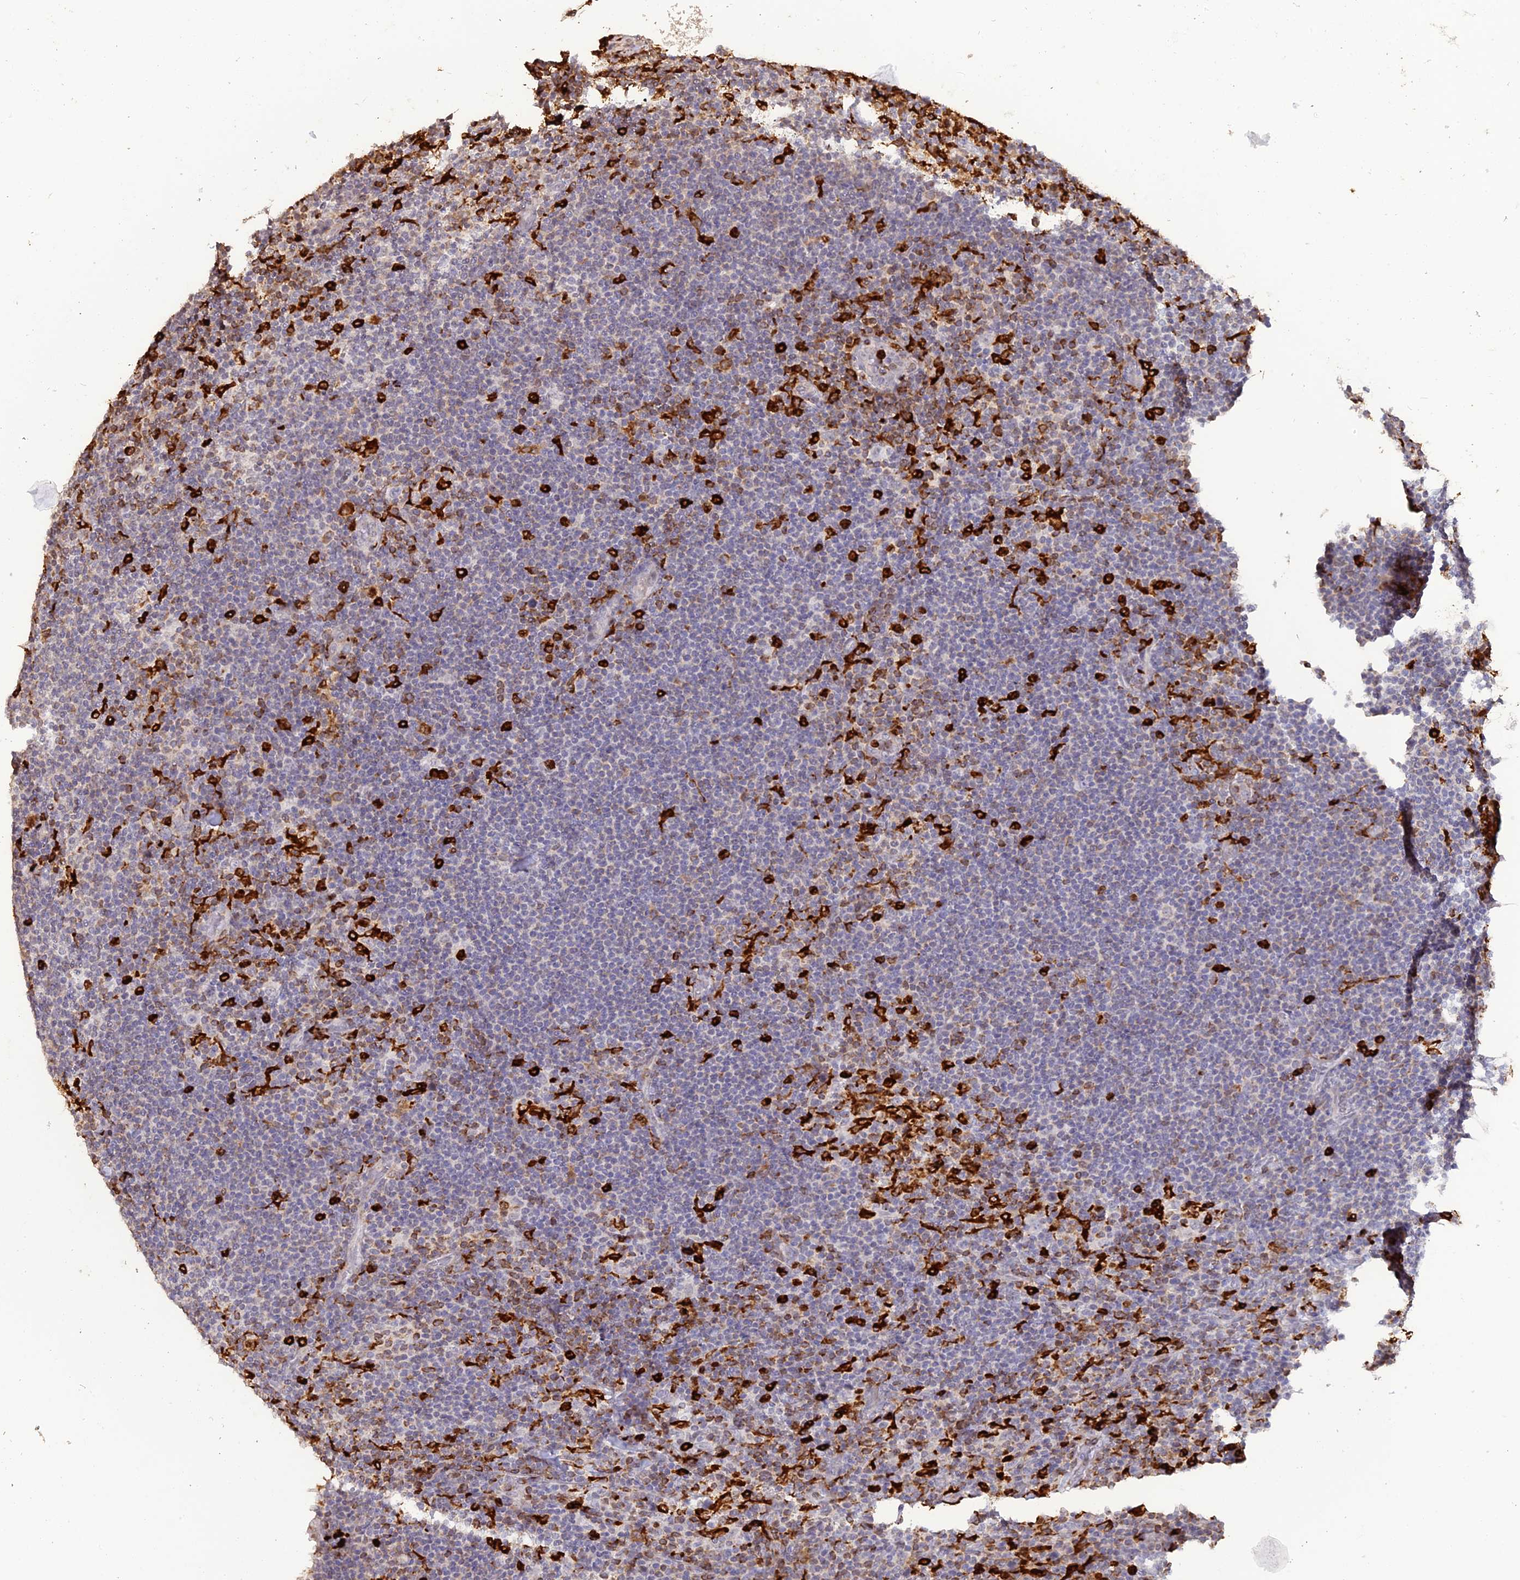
{"staining": {"intensity": "negative", "quantity": "none", "location": "none"}, "tissue": "lymphoma", "cell_type": "Tumor cells", "image_type": "cancer", "snomed": [{"axis": "morphology", "description": "Hodgkin's disease, NOS"}, {"axis": "topography", "description": "Lymph node"}], "caption": "Immunohistochemical staining of Hodgkin's disease reveals no significant expression in tumor cells.", "gene": "APOBR", "patient": {"sex": "female", "age": 57}}